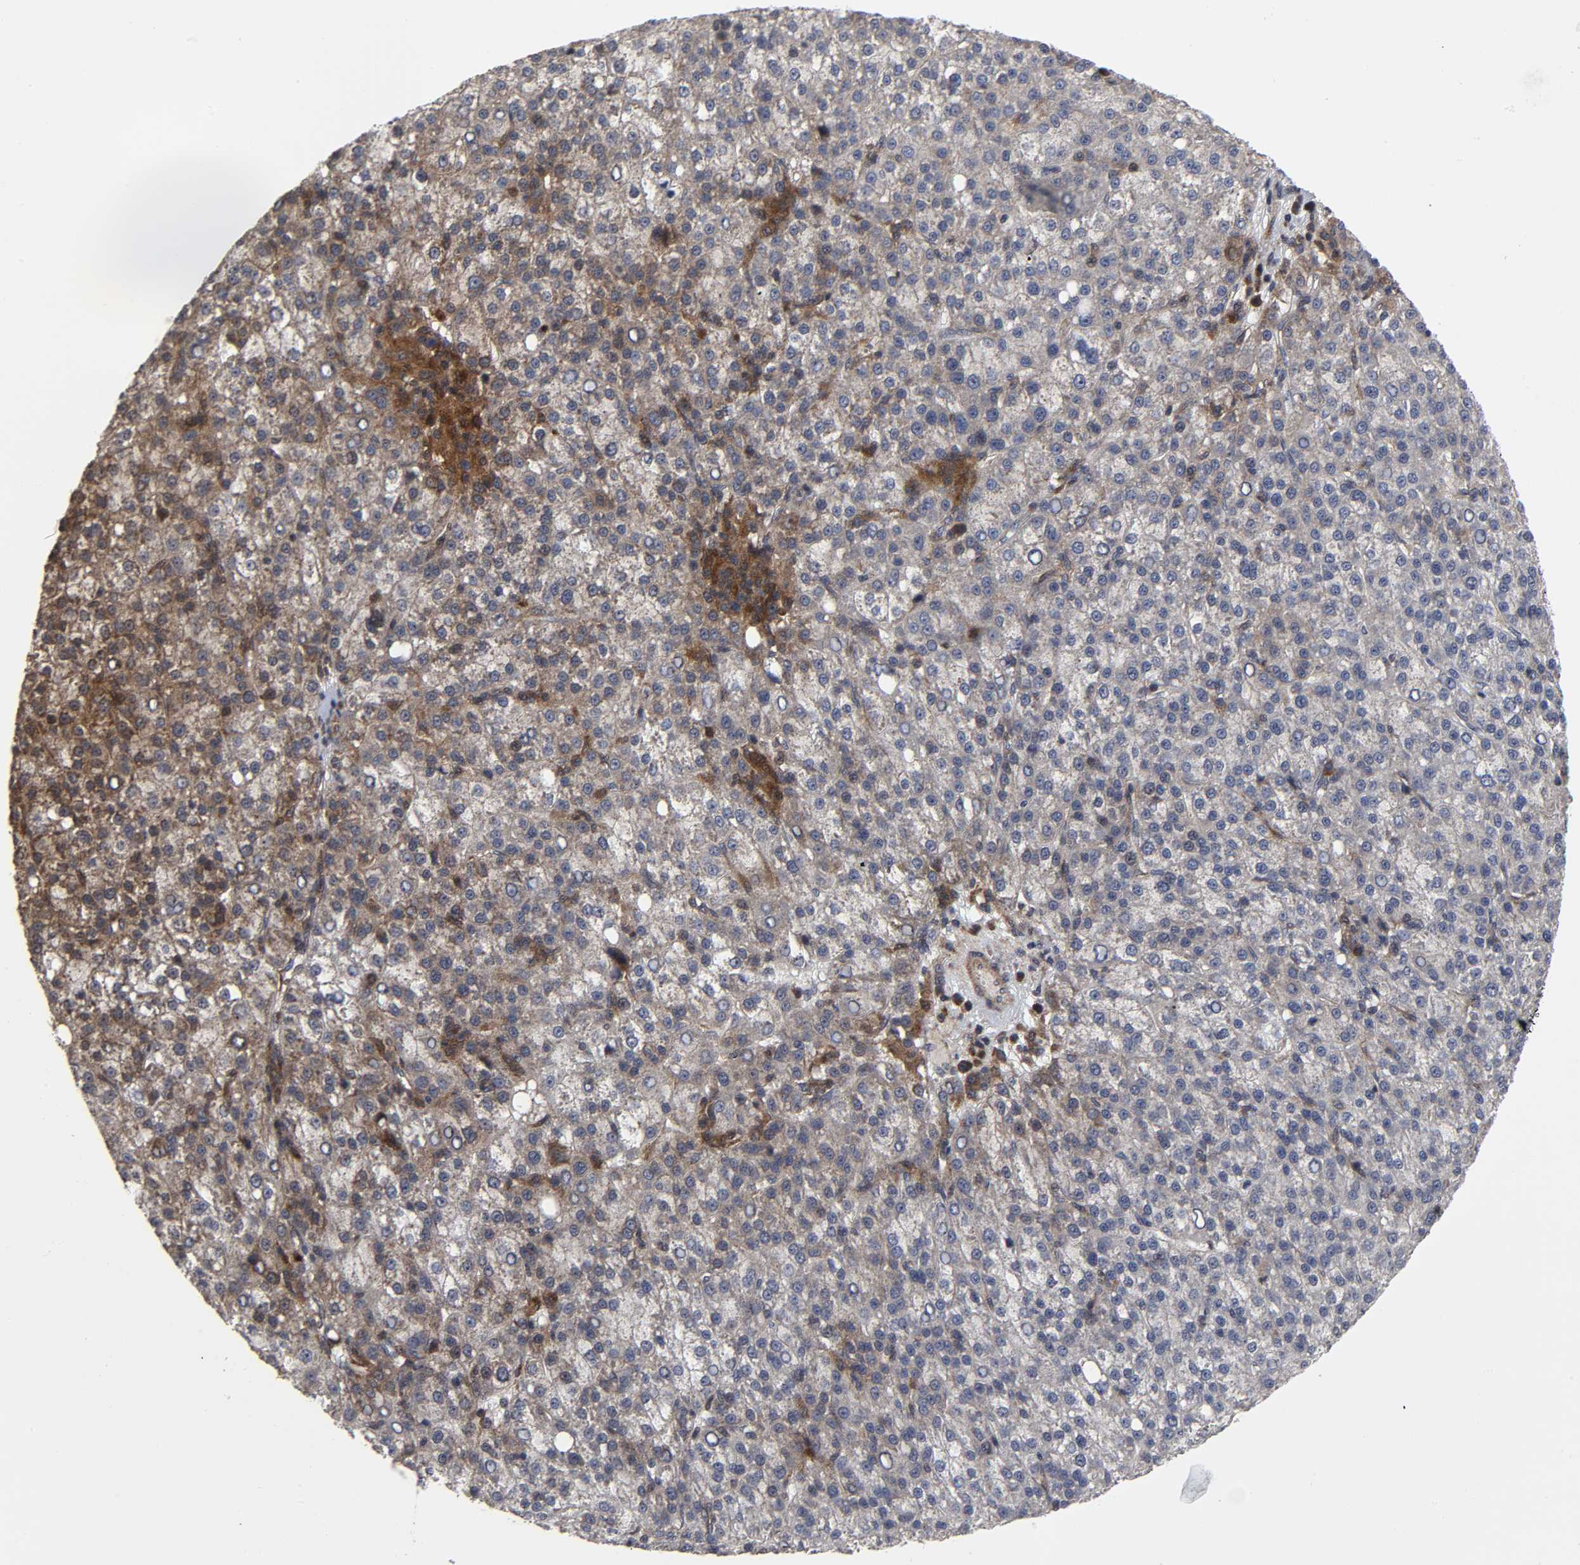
{"staining": {"intensity": "moderate", "quantity": "25%-75%", "location": "cytoplasmic/membranous,nuclear"}, "tissue": "liver cancer", "cell_type": "Tumor cells", "image_type": "cancer", "snomed": [{"axis": "morphology", "description": "Carcinoma, Hepatocellular, NOS"}, {"axis": "topography", "description": "Liver"}], "caption": "A brown stain shows moderate cytoplasmic/membranous and nuclear expression of a protein in human hepatocellular carcinoma (liver) tumor cells.", "gene": "CASP9", "patient": {"sex": "female", "age": 58}}